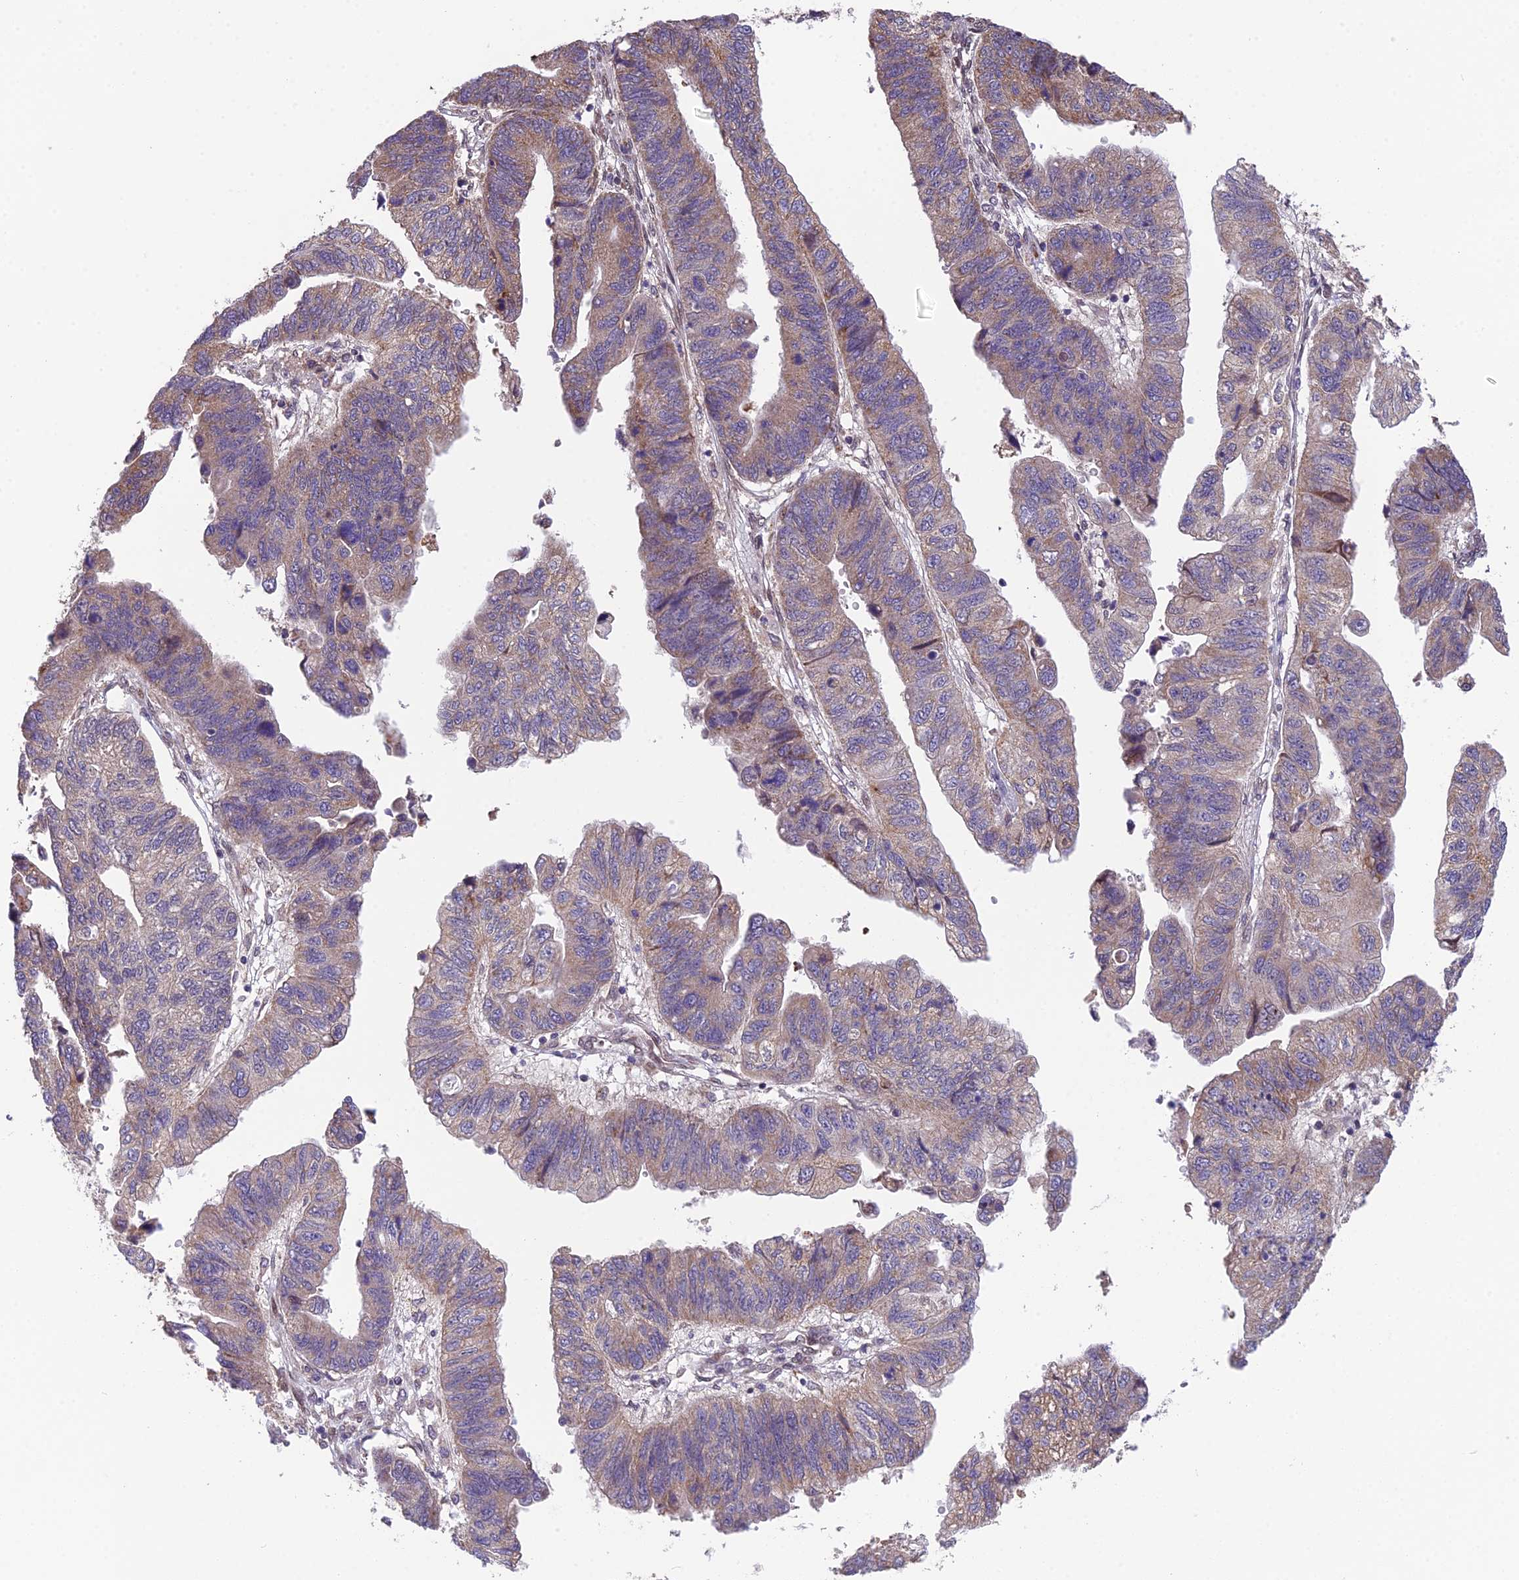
{"staining": {"intensity": "moderate", "quantity": "<25%", "location": "cytoplasmic/membranous"}, "tissue": "stomach cancer", "cell_type": "Tumor cells", "image_type": "cancer", "snomed": [{"axis": "morphology", "description": "Adenocarcinoma, NOS"}, {"axis": "topography", "description": "Stomach"}], "caption": "IHC histopathology image of human stomach cancer stained for a protein (brown), which demonstrates low levels of moderate cytoplasmic/membranous positivity in about <25% of tumor cells.", "gene": "CYP2R1", "patient": {"sex": "male", "age": 59}}